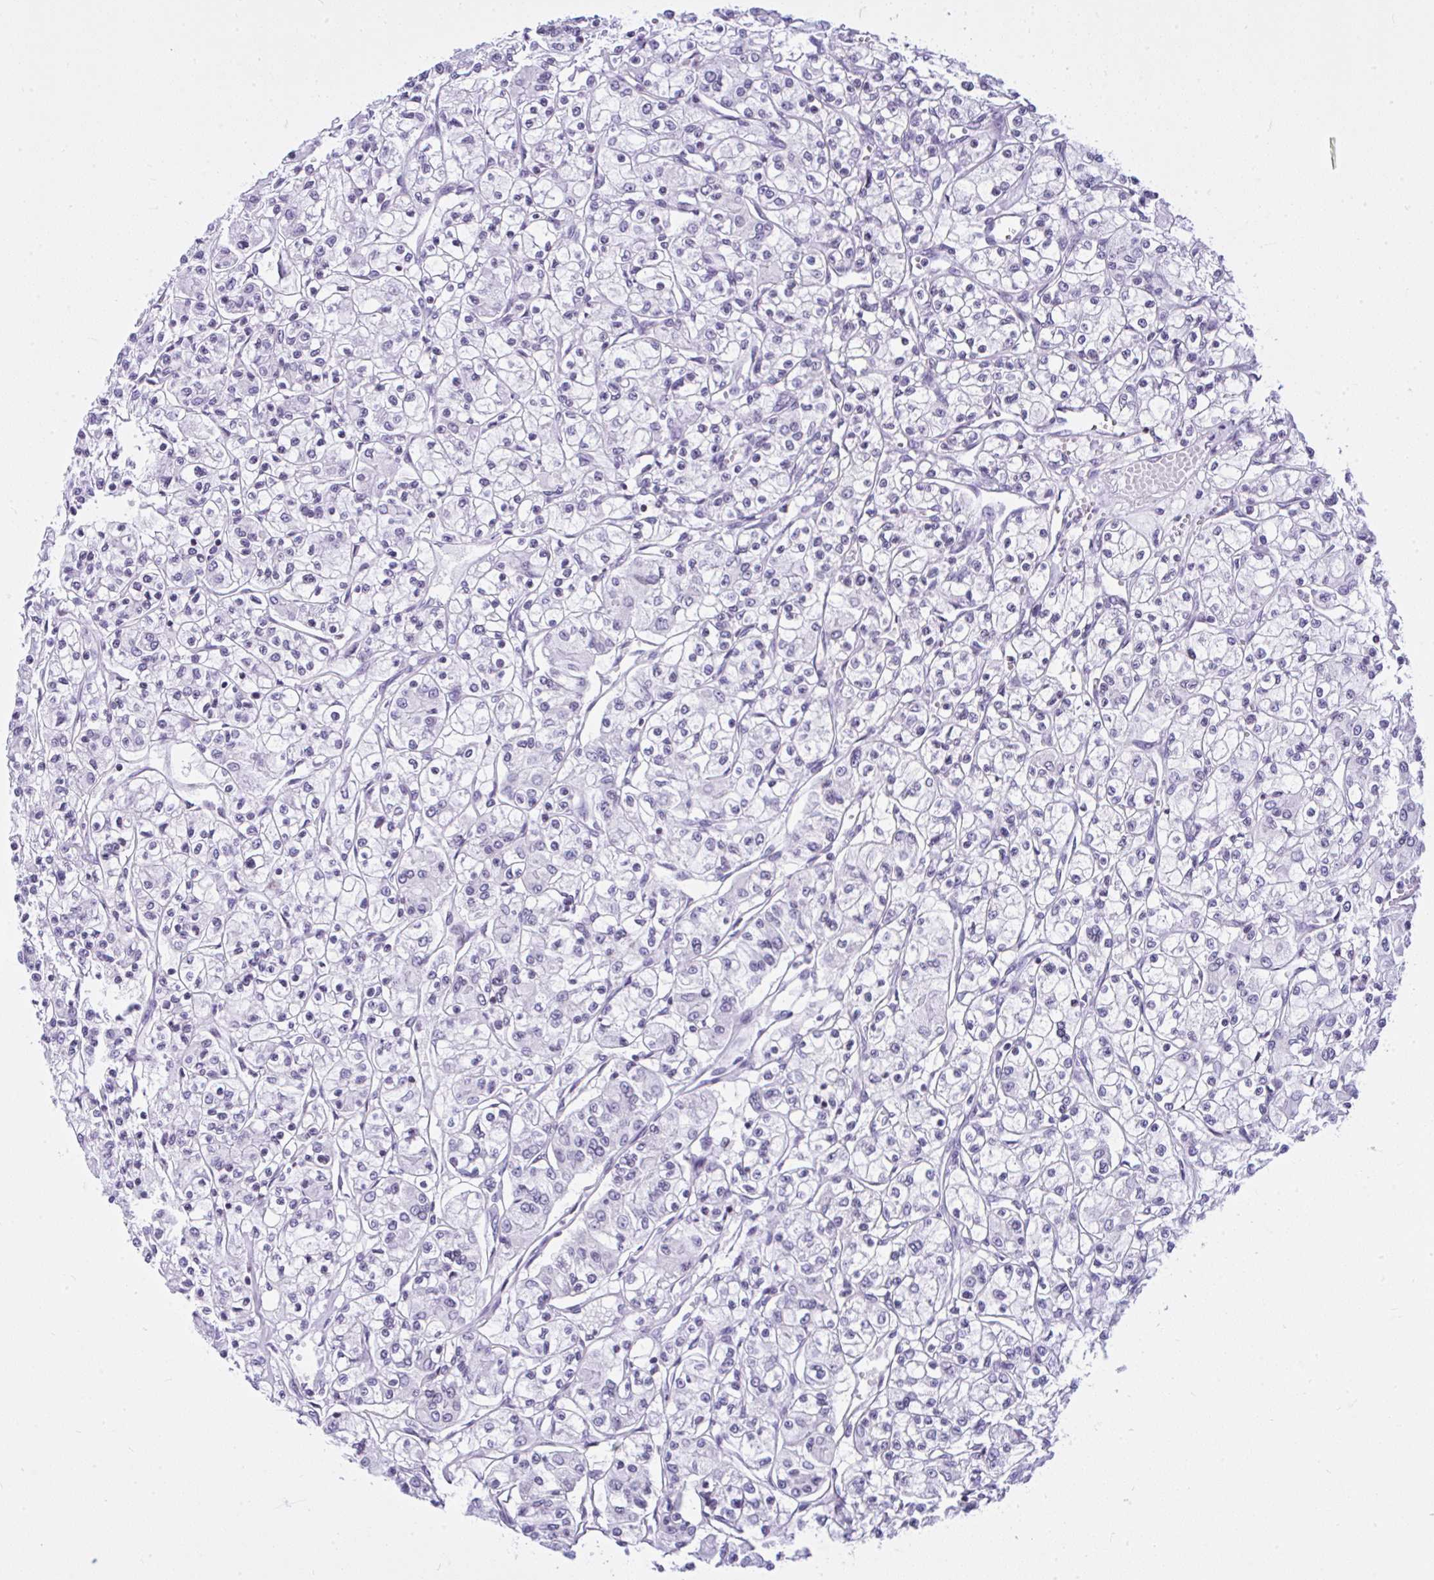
{"staining": {"intensity": "negative", "quantity": "none", "location": "none"}, "tissue": "renal cancer", "cell_type": "Tumor cells", "image_type": "cancer", "snomed": [{"axis": "morphology", "description": "Adenocarcinoma, NOS"}, {"axis": "topography", "description": "Kidney"}], "caption": "This photomicrograph is of renal adenocarcinoma stained with IHC to label a protein in brown with the nuclei are counter-stained blue. There is no expression in tumor cells.", "gene": "KRT27", "patient": {"sex": "female", "age": 59}}